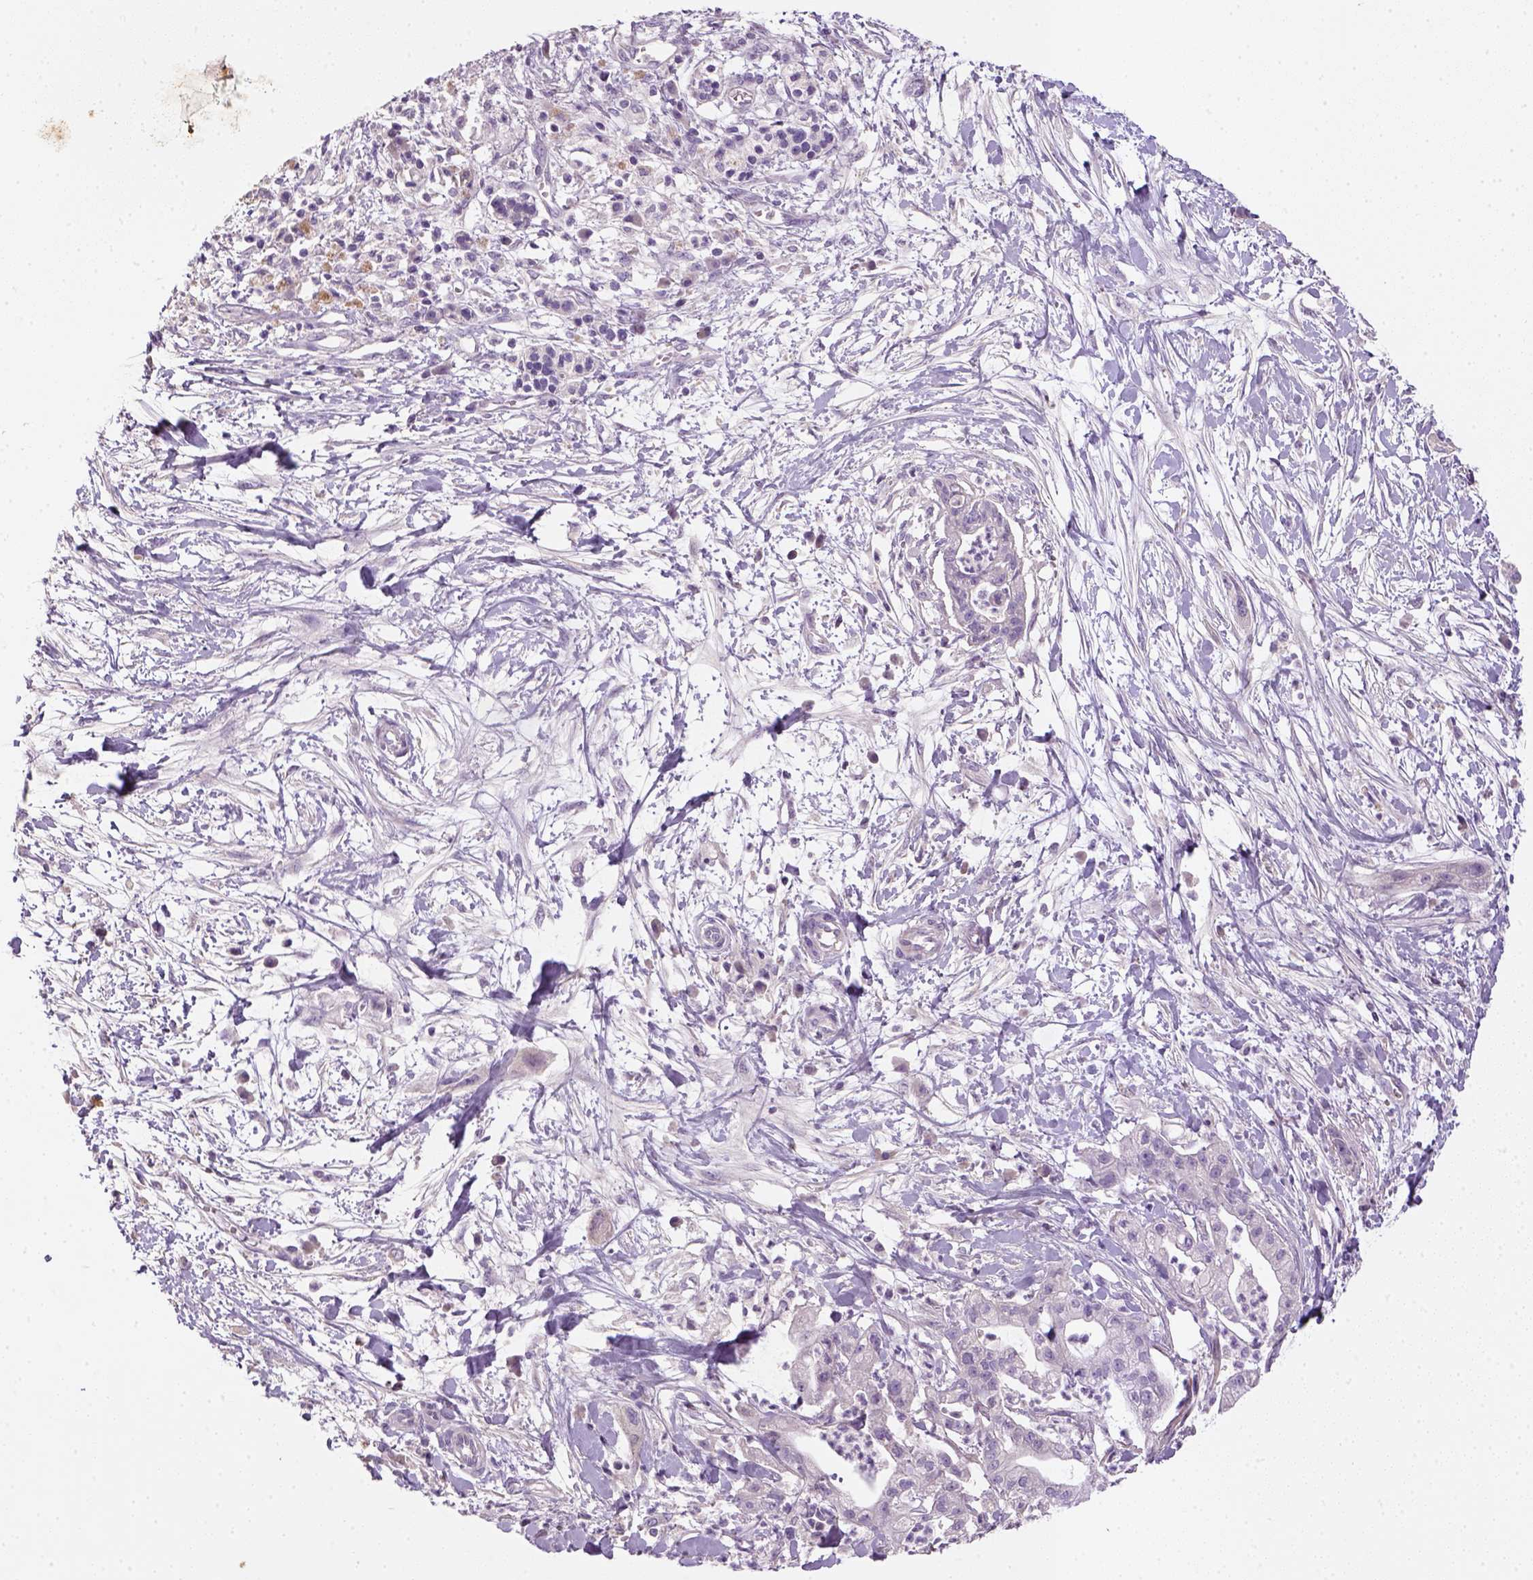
{"staining": {"intensity": "negative", "quantity": "none", "location": "none"}, "tissue": "pancreatic cancer", "cell_type": "Tumor cells", "image_type": "cancer", "snomed": [{"axis": "morphology", "description": "Normal tissue, NOS"}, {"axis": "morphology", "description": "Adenocarcinoma, NOS"}, {"axis": "topography", "description": "Lymph node"}, {"axis": "topography", "description": "Pancreas"}], "caption": "This is an immunohistochemistry (IHC) image of human pancreatic cancer. There is no staining in tumor cells.", "gene": "NUDT6", "patient": {"sex": "female", "age": 58}}